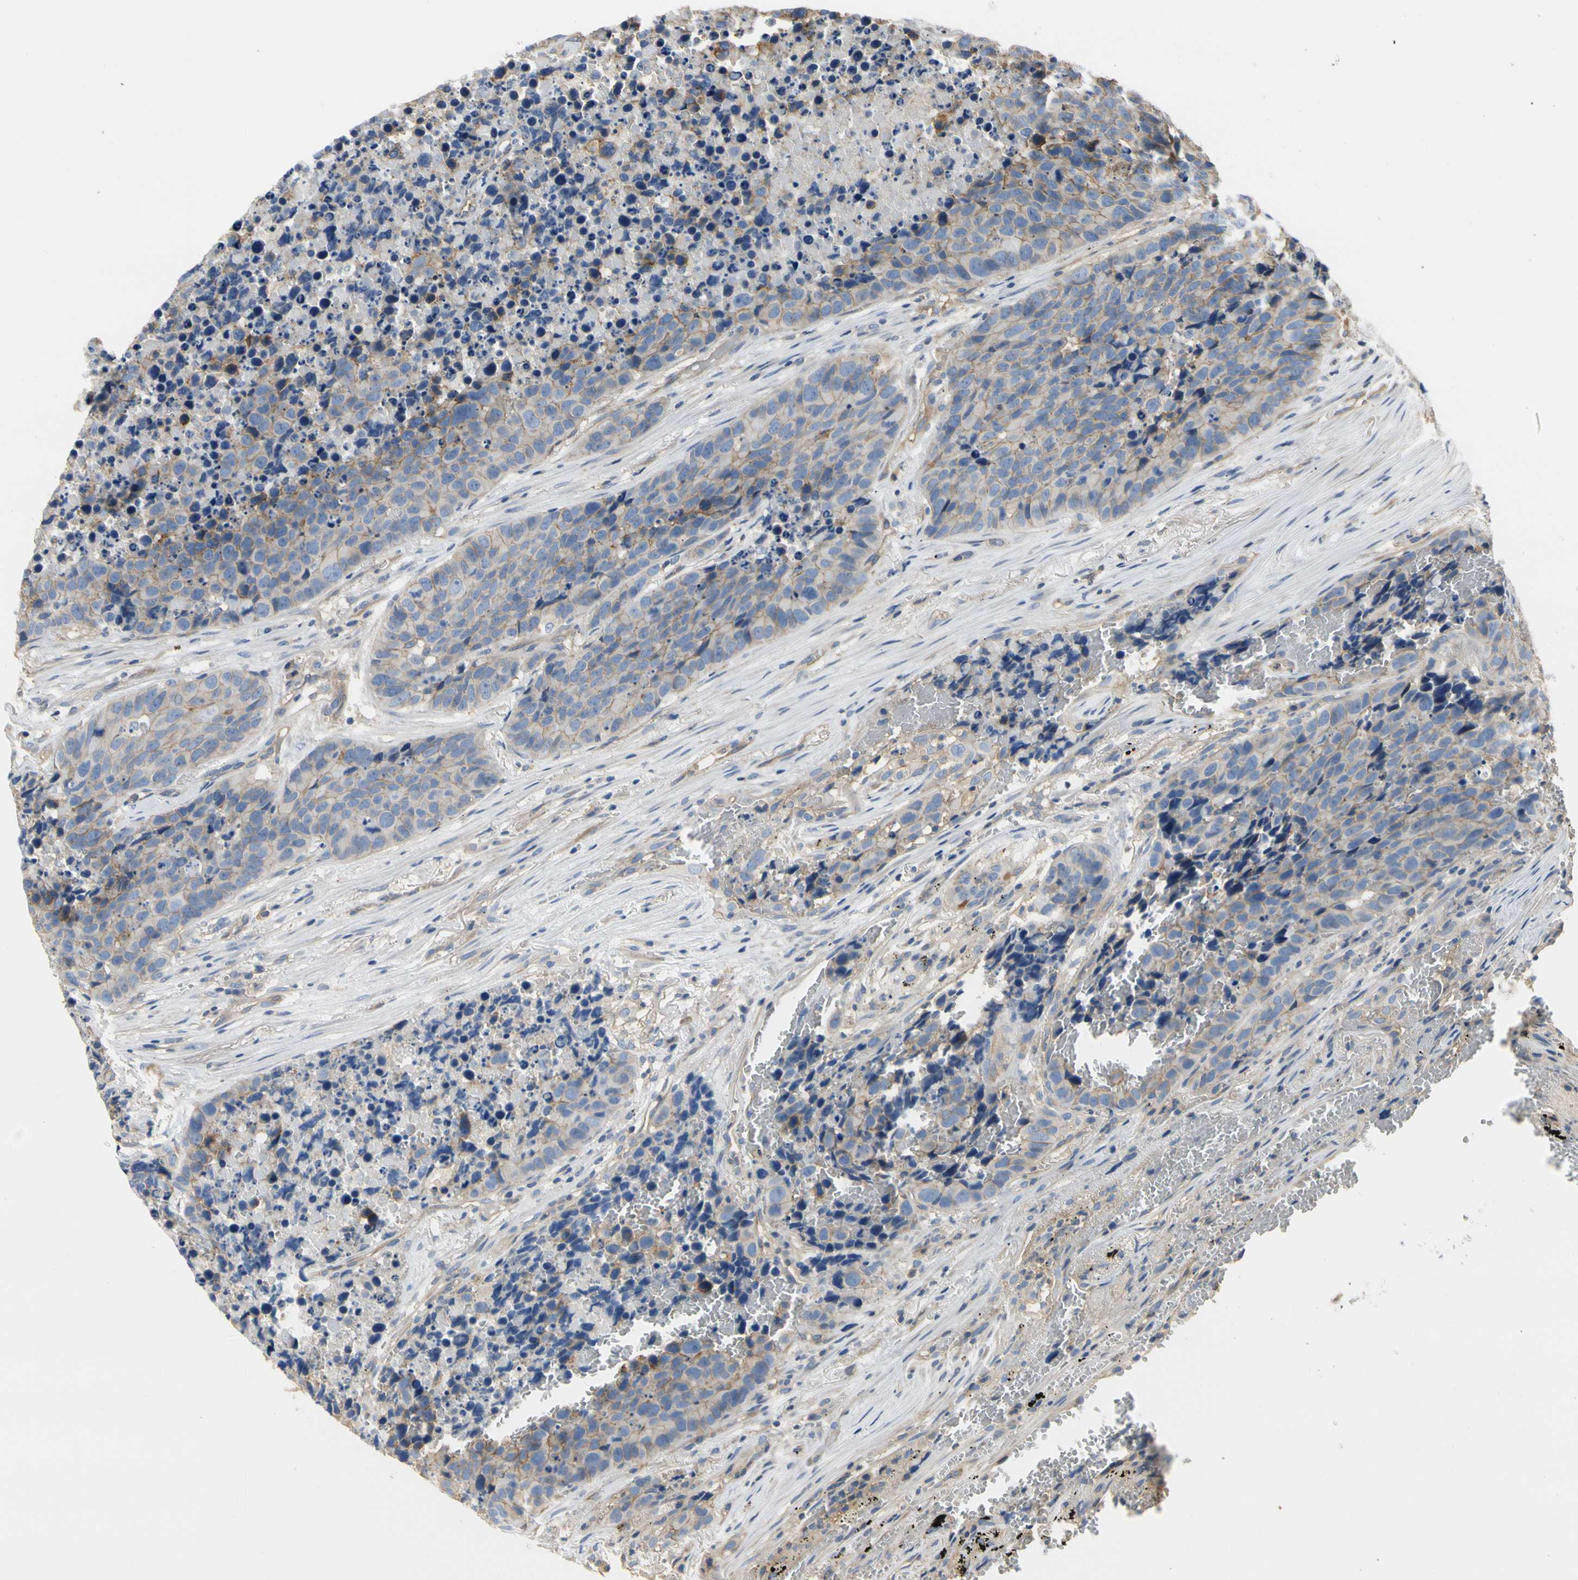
{"staining": {"intensity": "weak", "quantity": "25%-75%", "location": "cytoplasmic/membranous"}, "tissue": "carcinoid", "cell_type": "Tumor cells", "image_type": "cancer", "snomed": [{"axis": "morphology", "description": "Carcinoid, malignant, NOS"}, {"axis": "topography", "description": "Lung"}], "caption": "Immunohistochemical staining of carcinoid shows weak cytoplasmic/membranous protein positivity in approximately 25%-75% of tumor cells. The protein of interest is stained brown, and the nuclei are stained in blue (DAB IHC with brightfield microscopy, high magnification).", "gene": "IL1RL1", "patient": {"sex": "male", "age": 60}}